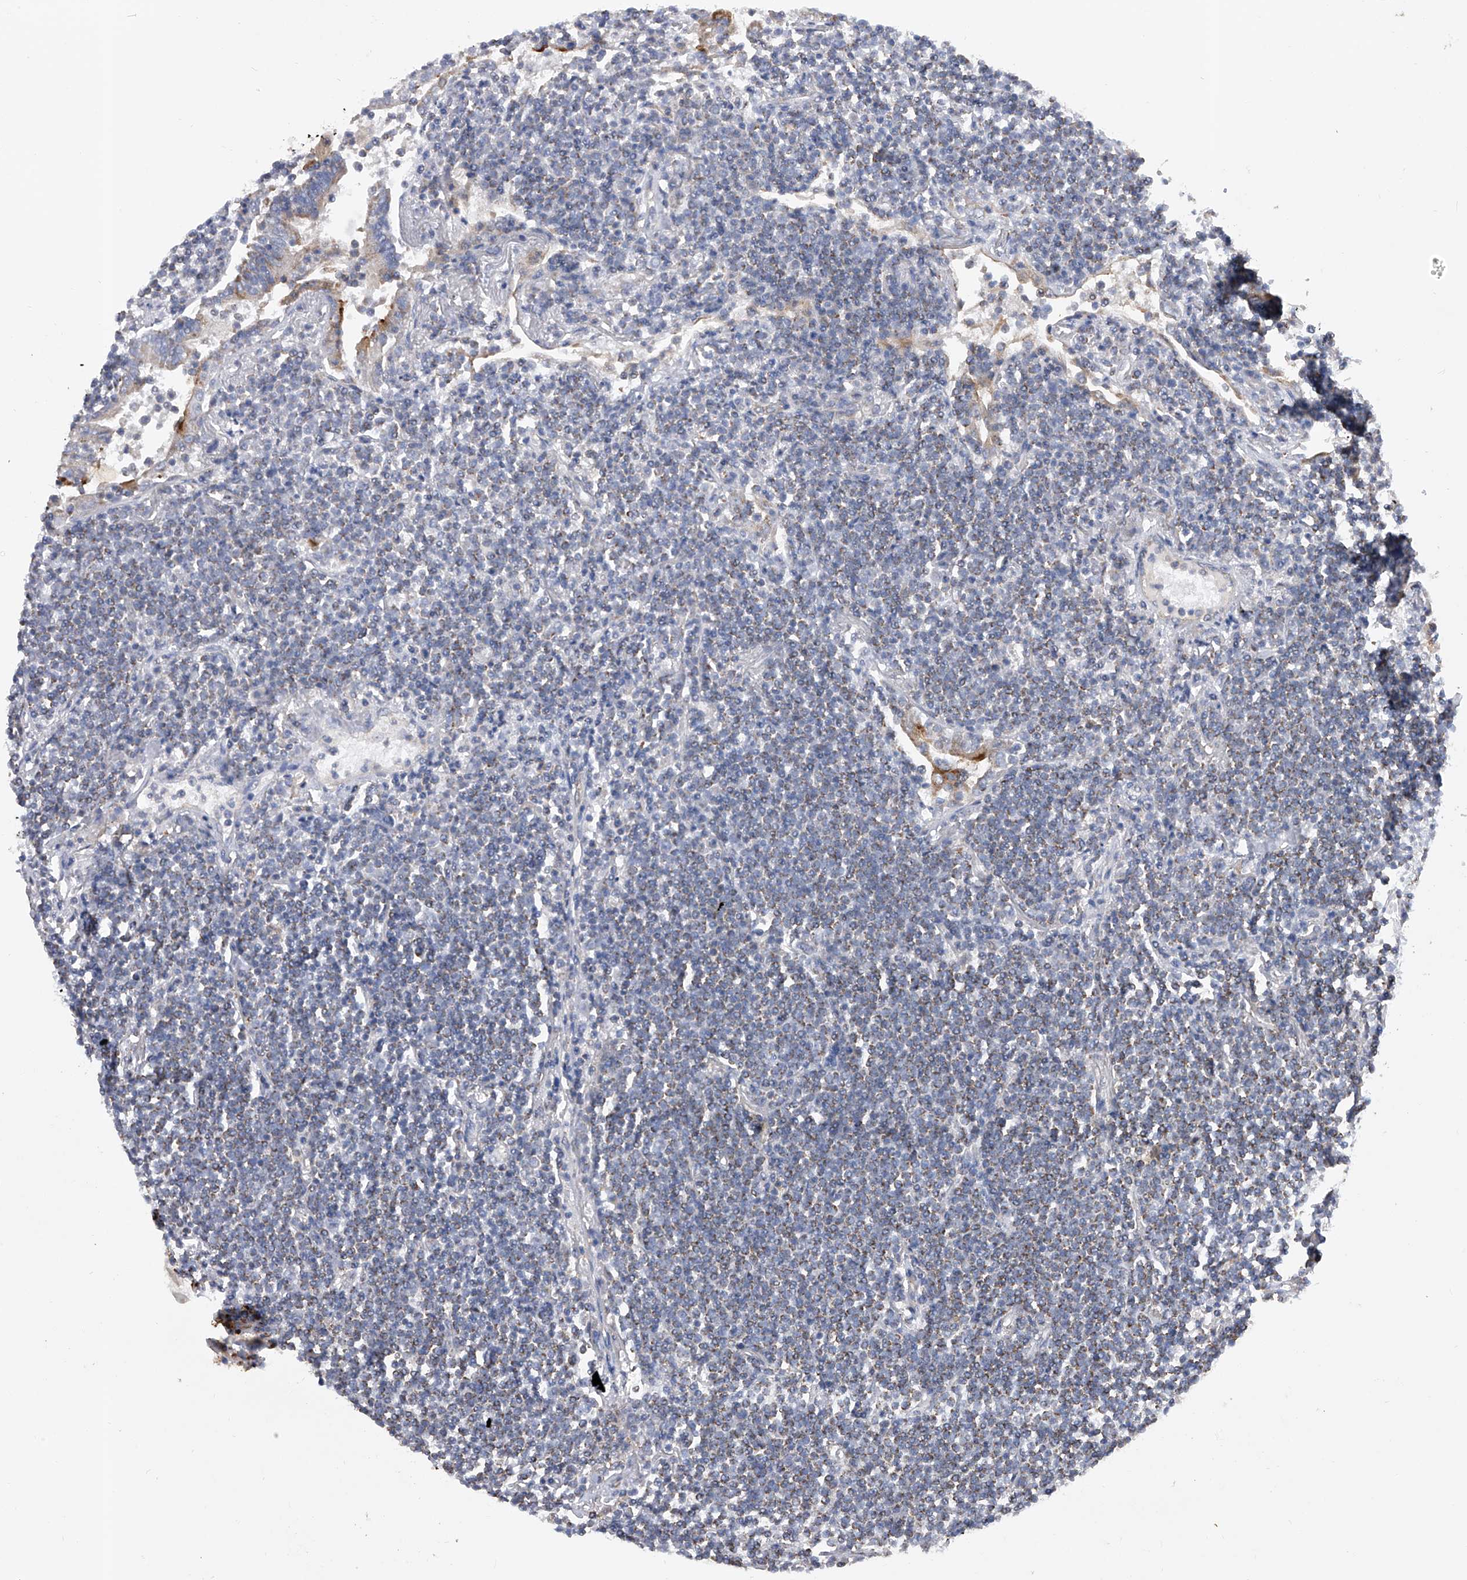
{"staining": {"intensity": "weak", "quantity": ">75%", "location": "cytoplasmic/membranous"}, "tissue": "lymphoma", "cell_type": "Tumor cells", "image_type": "cancer", "snomed": [{"axis": "morphology", "description": "Malignant lymphoma, non-Hodgkin's type, Low grade"}, {"axis": "topography", "description": "Lung"}], "caption": "IHC (DAB) staining of low-grade malignant lymphoma, non-Hodgkin's type displays weak cytoplasmic/membranous protein staining in about >75% of tumor cells.", "gene": "PDSS2", "patient": {"sex": "female", "age": 71}}